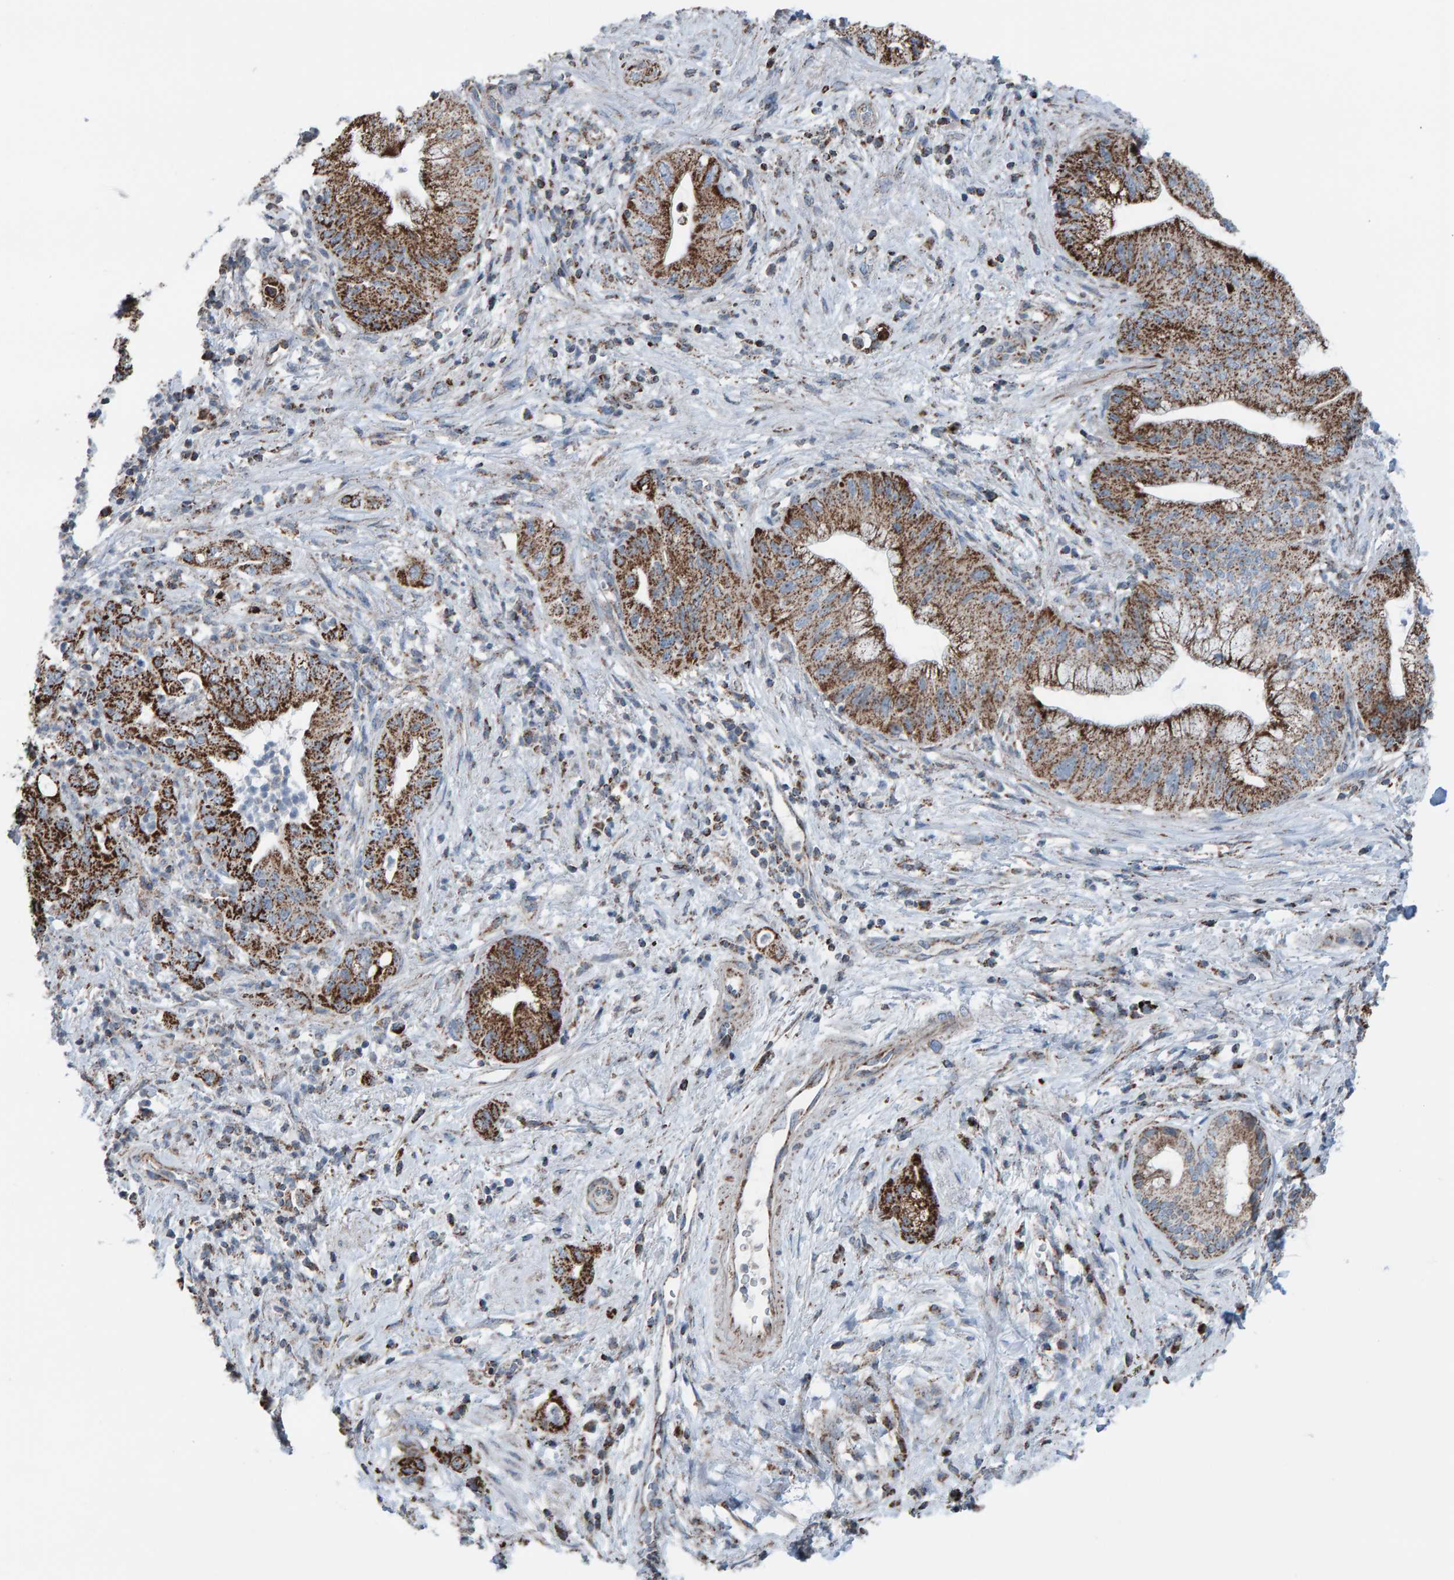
{"staining": {"intensity": "strong", "quantity": ">75%", "location": "cytoplasmic/membranous"}, "tissue": "pancreatic cancer", "cell_type": "Tumor cells", "image_type": "cancer", "snomed": [{"axis": "morphology", "description": "Adenocarcinoma, NOS"}, {"axis": "topography", "description": "Pancreas"}], "caption": "Strong cytoplasmic/membranous protein positivity is present in about >75% of tumor cells in pancreatic adenocarcinoma.", "gene": "ZNF48", "patient": {"sex": "female", "age": 73}}